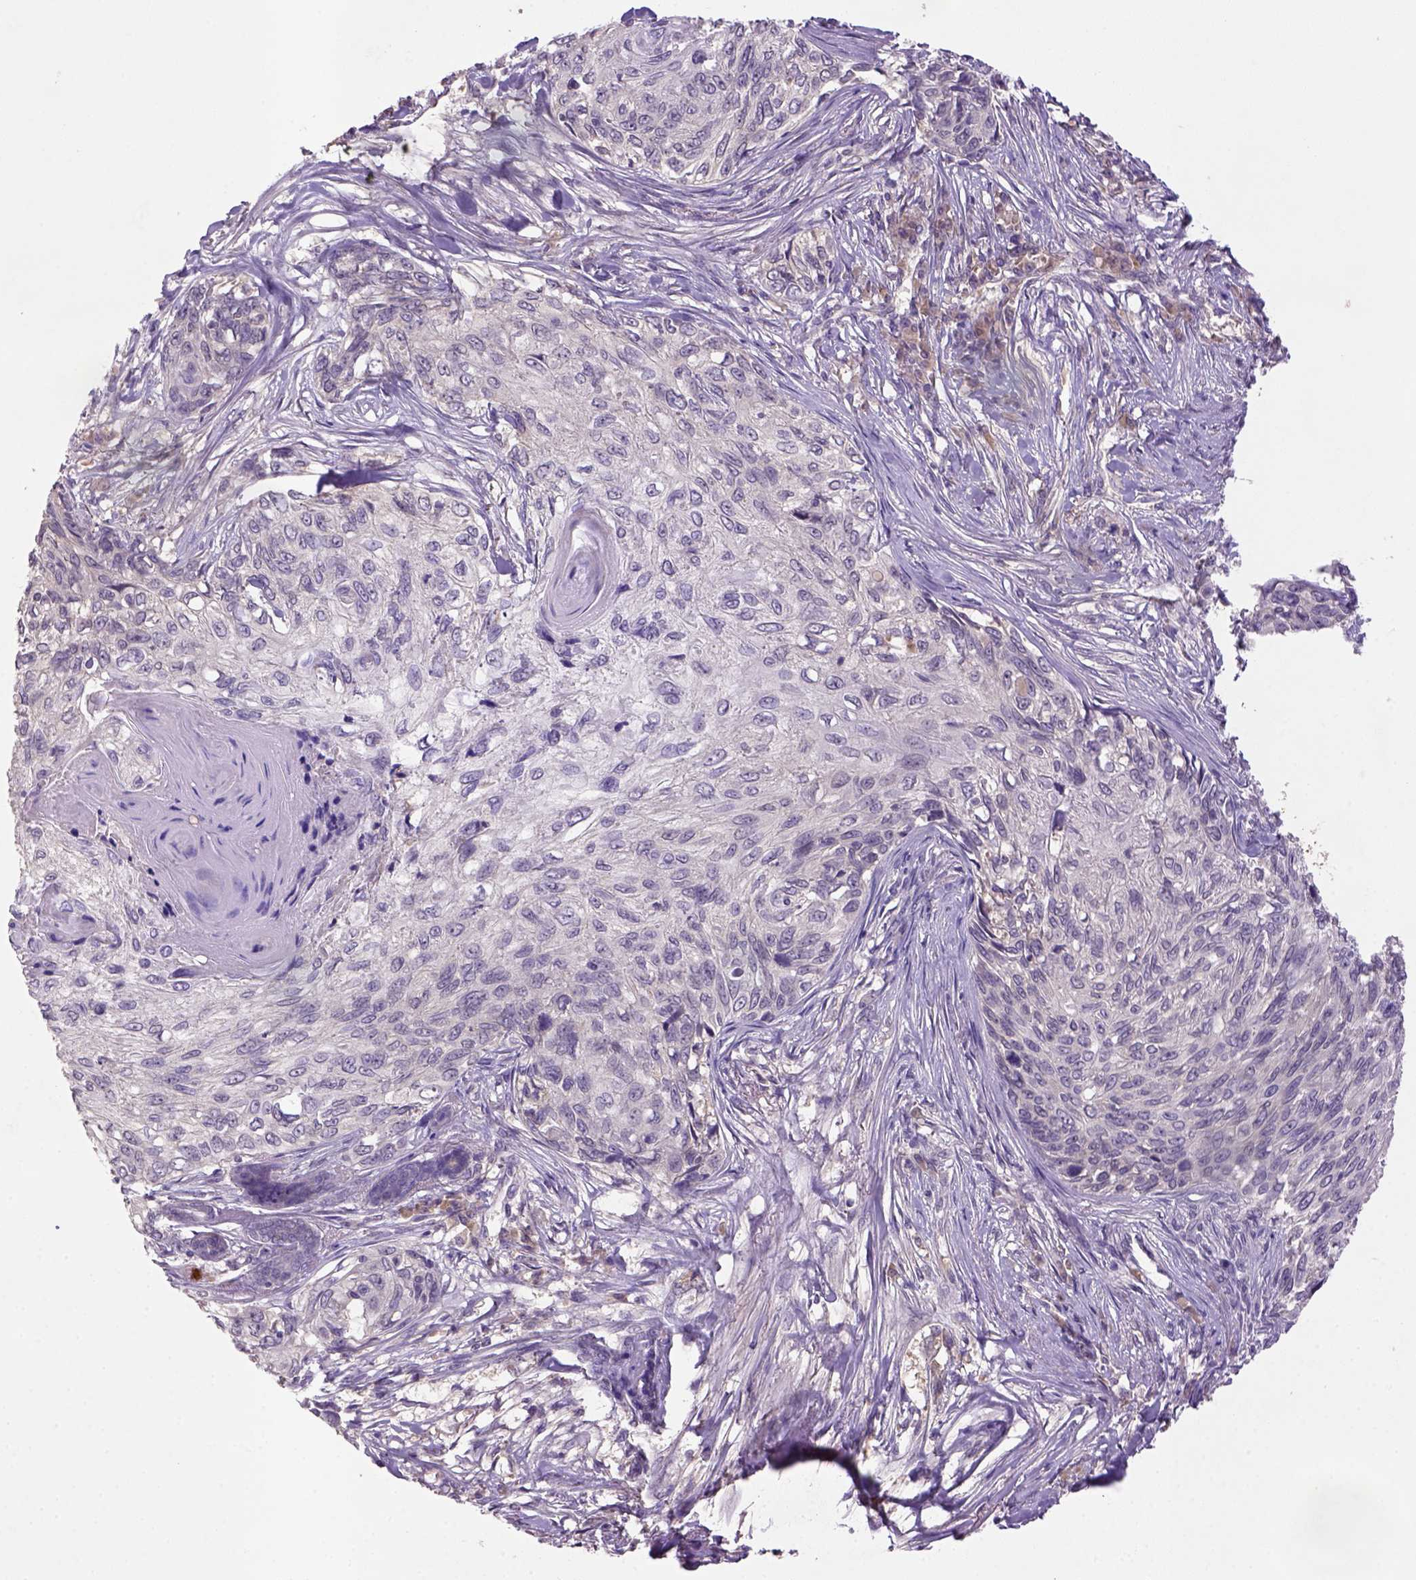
{"staining": {"intensity": "negative", "quantity": "none", "location": "none"}, "tissue": "skin cancer", "cell_type": "Tumor cells", "image_type": "cancer", "snomed": [{"axis": "morphology", "description": "Squamous cell carcinoma, NOS"}, {"axis": "topography", "description": "Skin"}], "caption": "The micrograph demonstrates no significant expression in tumor cells of skin squamous cell carcinoma. (Brightfield microscopy of DAB (3,3'-diaminobenzidine) IHC at high magnification).", "gene": "NLGN2", "patient": {"sex": "male", "age": 92}}